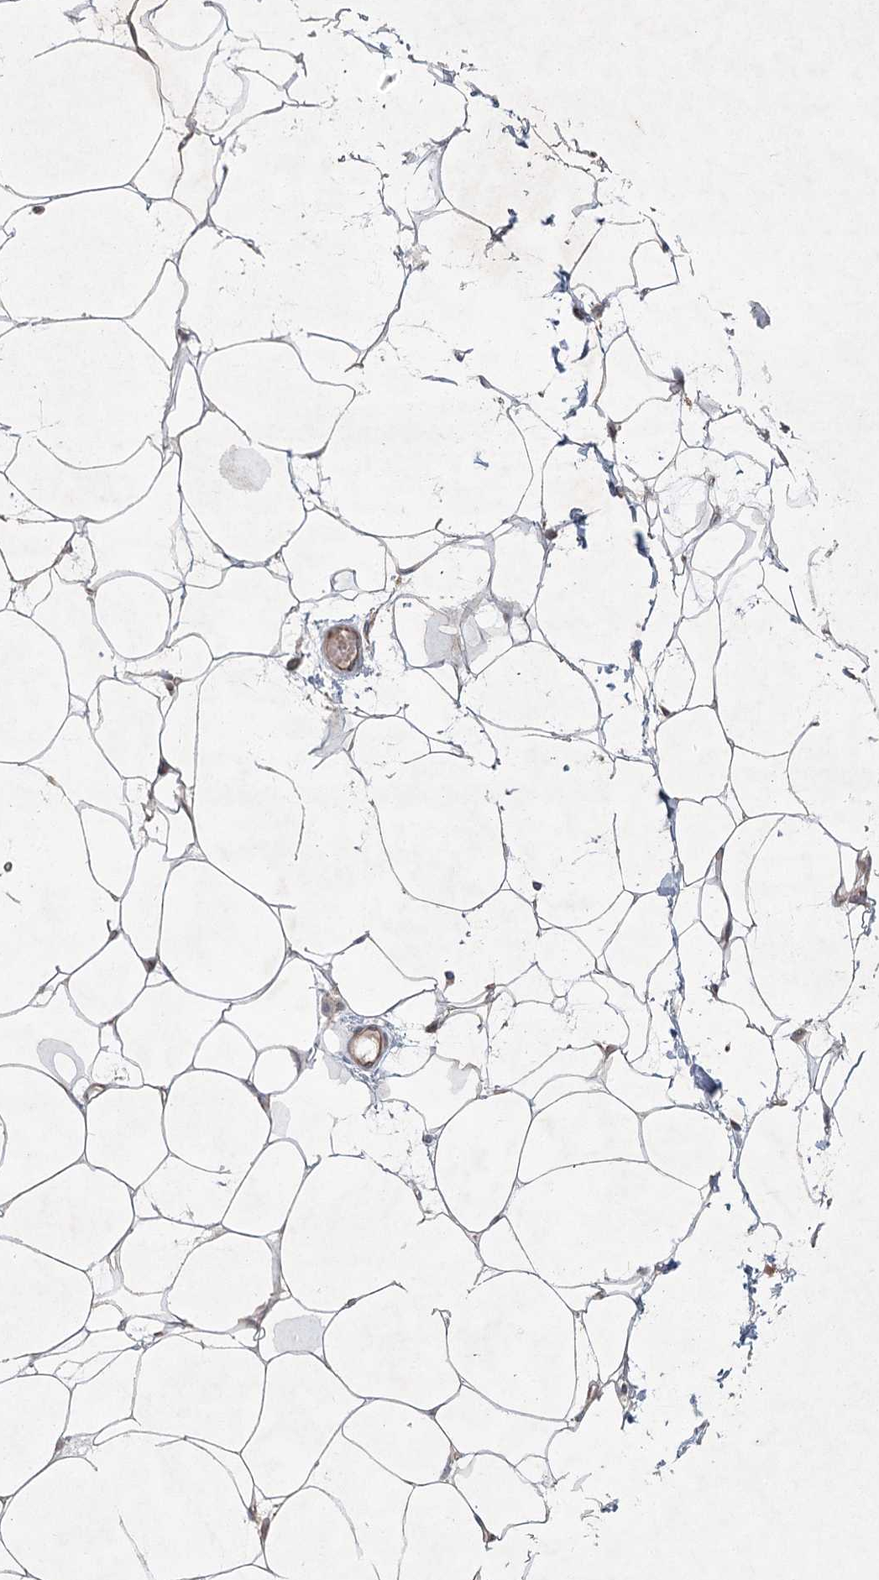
{"staining": {"intensity": "weak", "quantity": "25%-75%", "location": "cytoplasmic/membranous"}, "tissue": "adipose tissue", "cell_type": "Adipocytes", "image_type": "normal", "snomed": [{"axis": "morphology", "description": "Normal tissue, NOS"}, {"axis": "topography", "description": "Breast"}], "caption": "High-magnification brightfield microscopy of normal adipose tissue stained with DAB (3,3'-diaminobenzidine) (brown) and counterstained with hematoxylin (blue). adipocytes exhibit weak cytoplasmic/membranous staining is identified in about25%-75% of cells.", "gene": "FAM110C", "patient": {"sex": "female", "age": 23}}